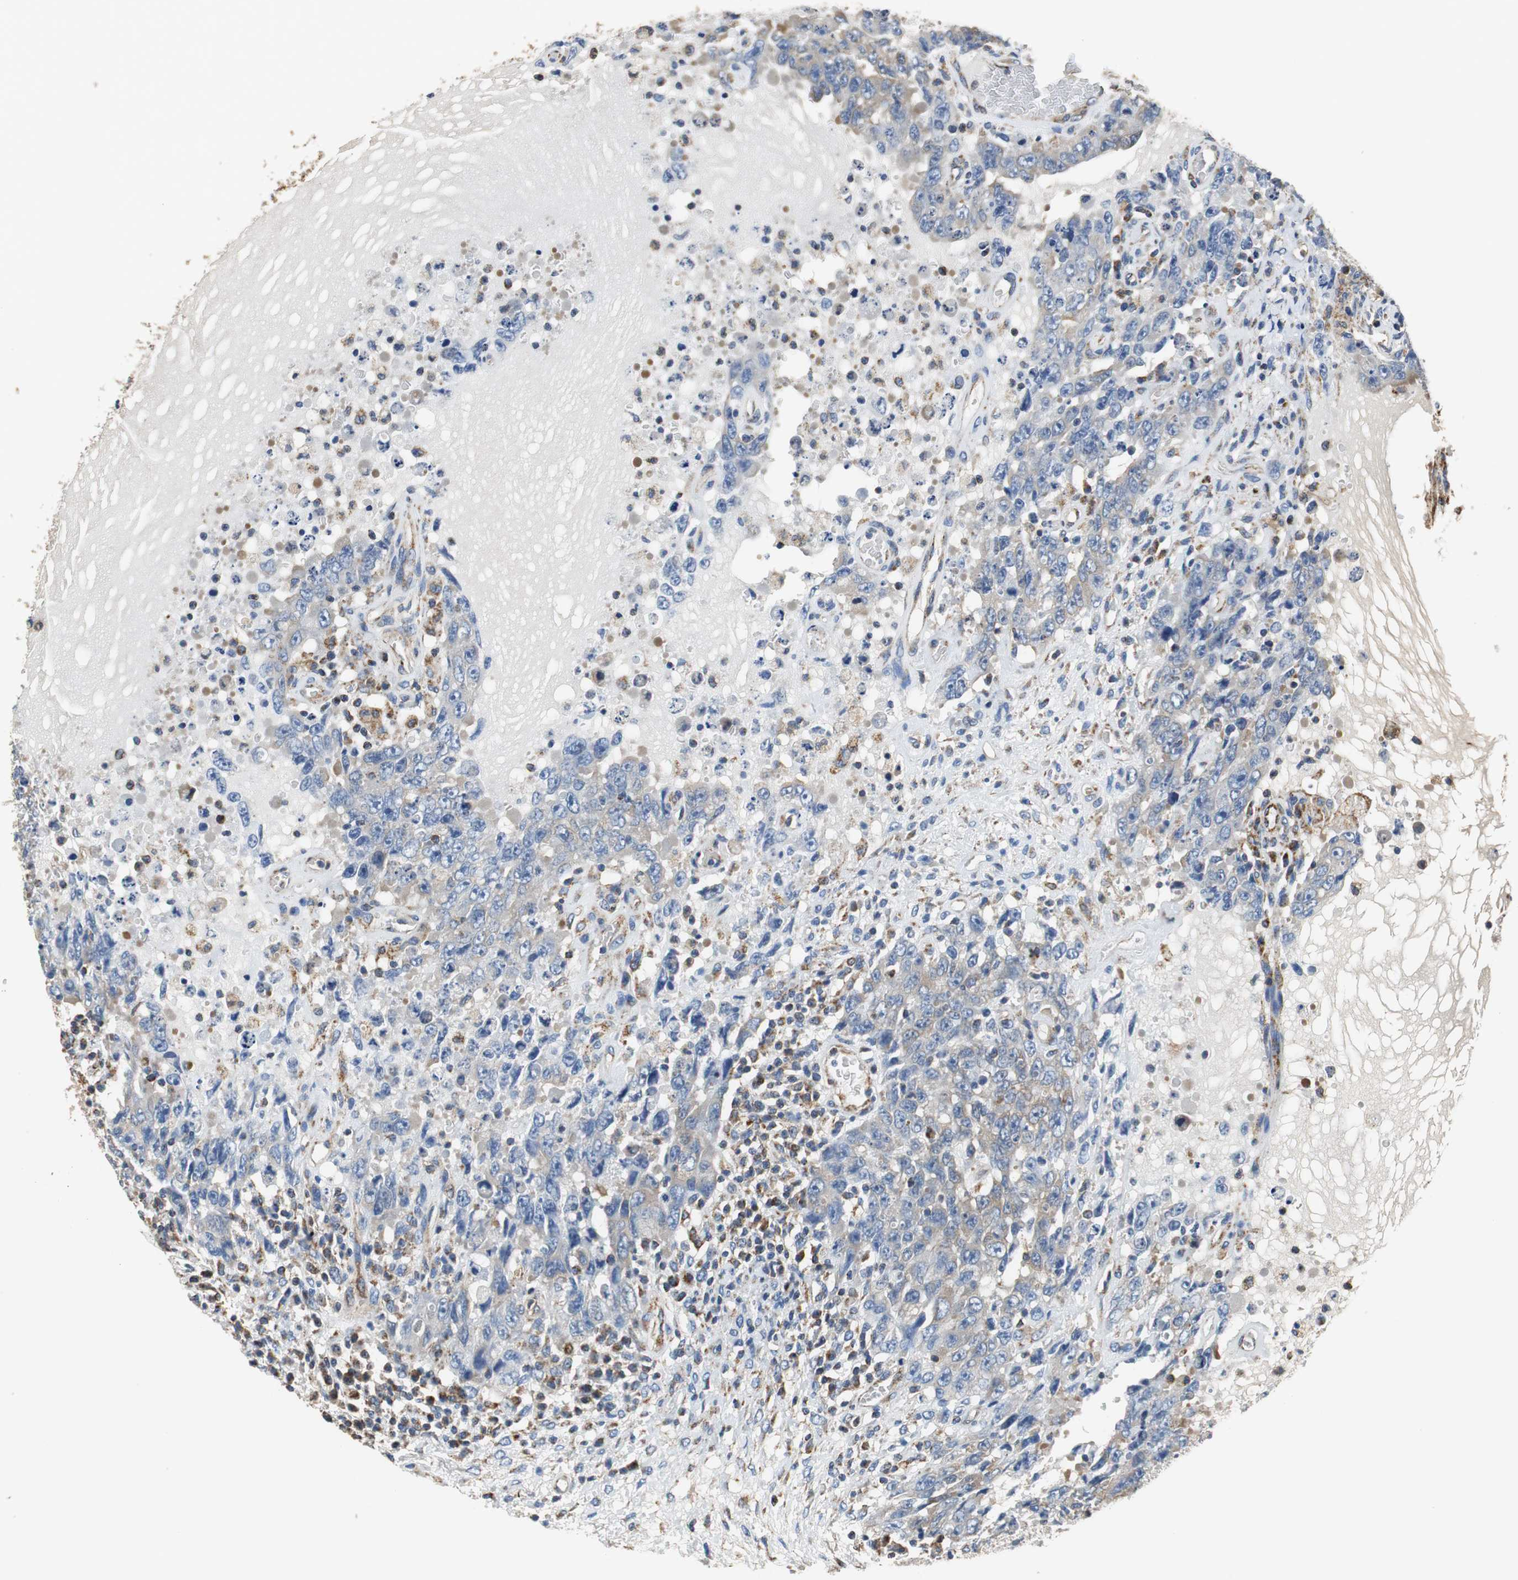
{"staining": {"intensity": "negative", "quantity": "none", "location": "none"}, "tissue": "testis cancer", "cell_type": "Tumor cells", "image_type": "cancer", "snomed": [{"axis": "morphology", "description": "Carcinoma, Embryonal, NOS"}, {"axis": "topography", "description": "Testis"}], "caption": "Testis cancer (embryonal carcinoma) stained for a protein using immunohistochemistry demonstrates no staining tumor cells.", "gene": "GSTK1", "patient": {"sex": "male", "age": 26}}